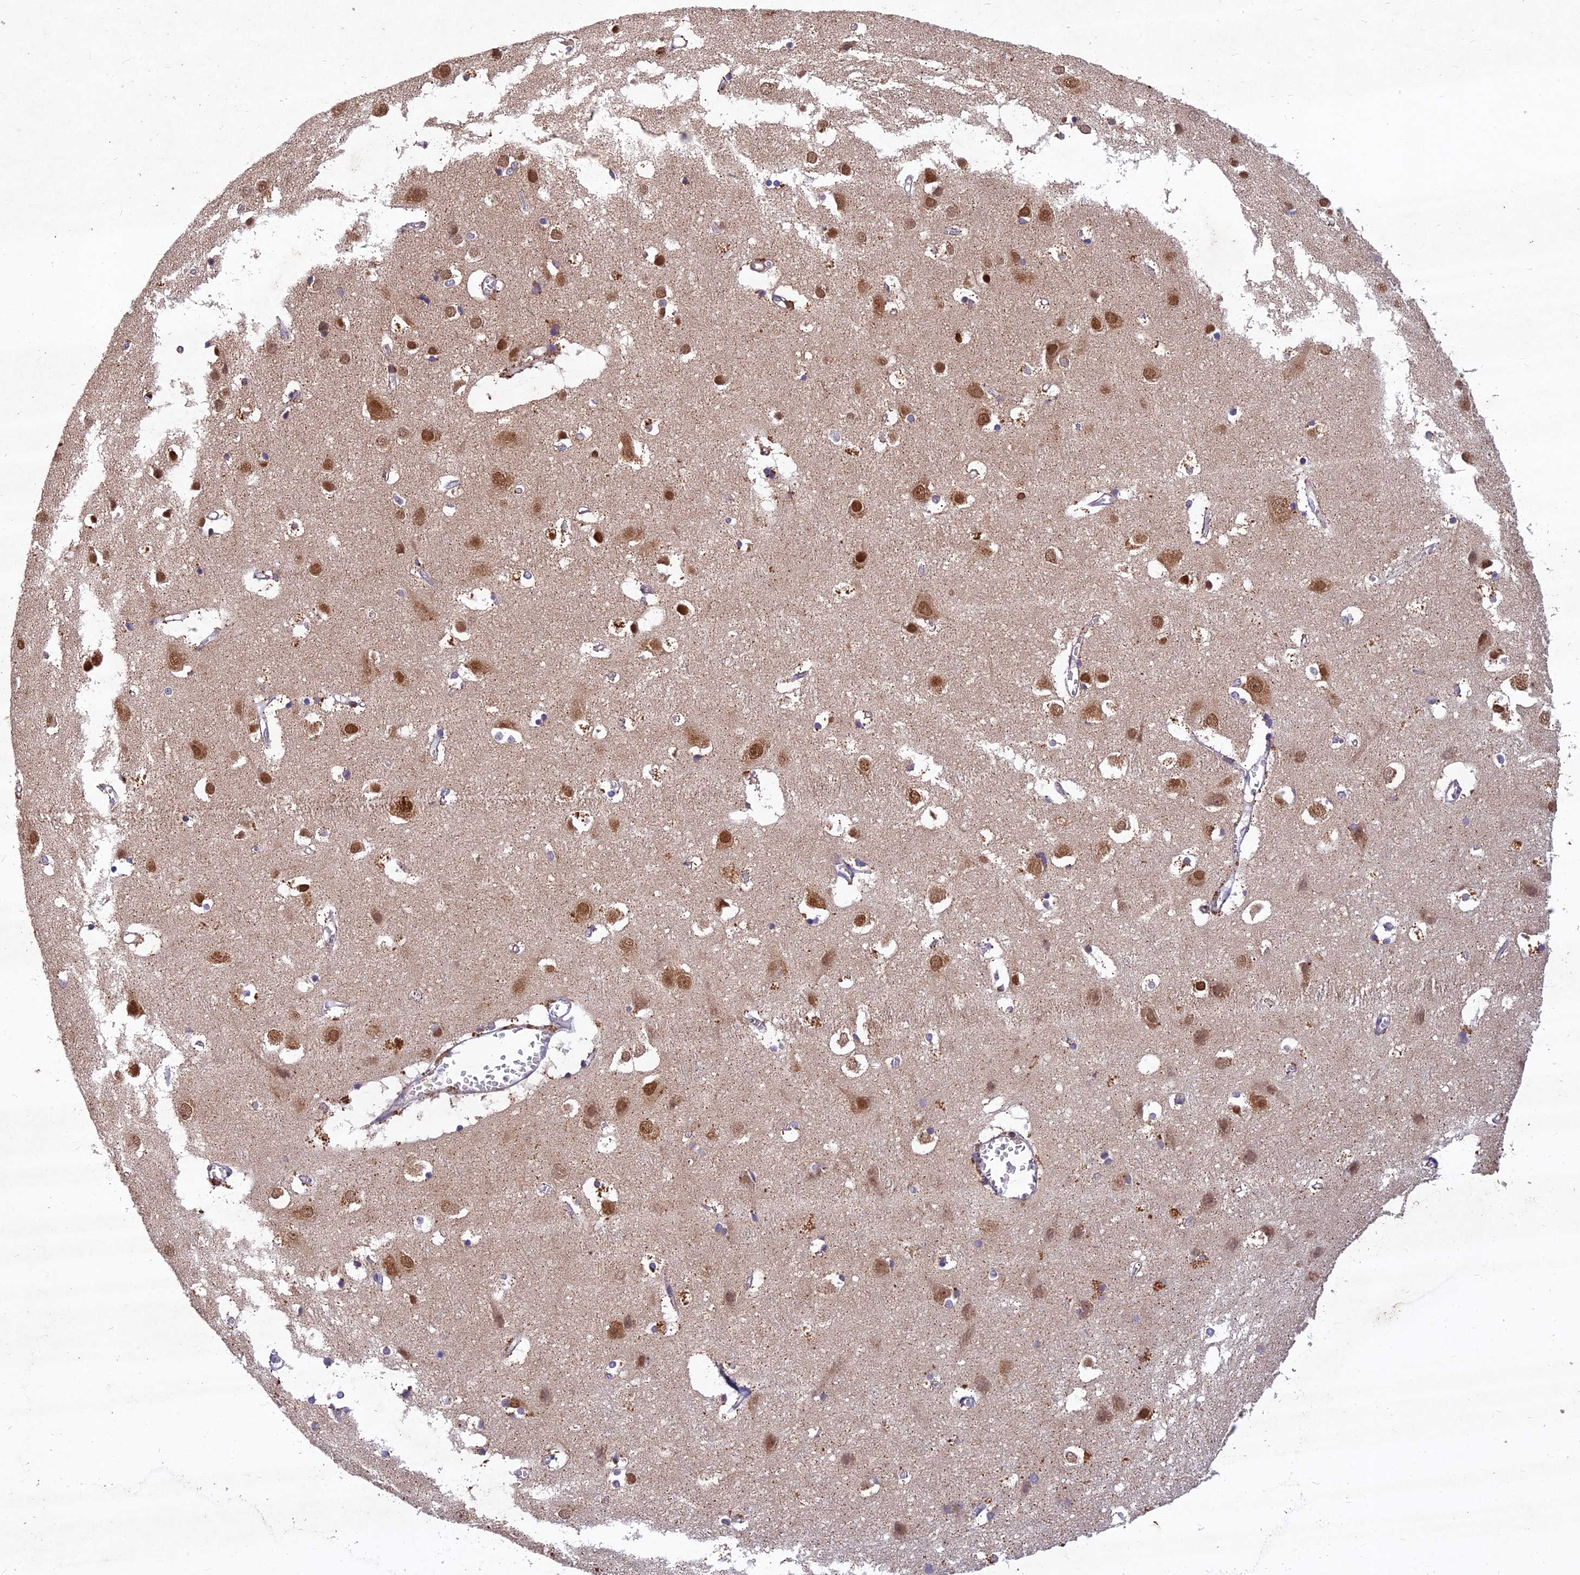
{"staining": {"intensity": "negative", "quantity": "none", "location": "none"}, "tissue": "cerebral cortex", "cell_type": "Endothelial cells", "image_type": "normal", "snomed": [{"axis": "morphology", "description": "Normal tissue, NOS"}, {"axis": "topography", "description": "Cerebral cortex"}], "caption": "This is an IHC micrograph of benign human cerebral cortex. There is no positivity in endothelial cells.", "gene": "RELCH", "patient": {"sex": "male", "age": 54}}